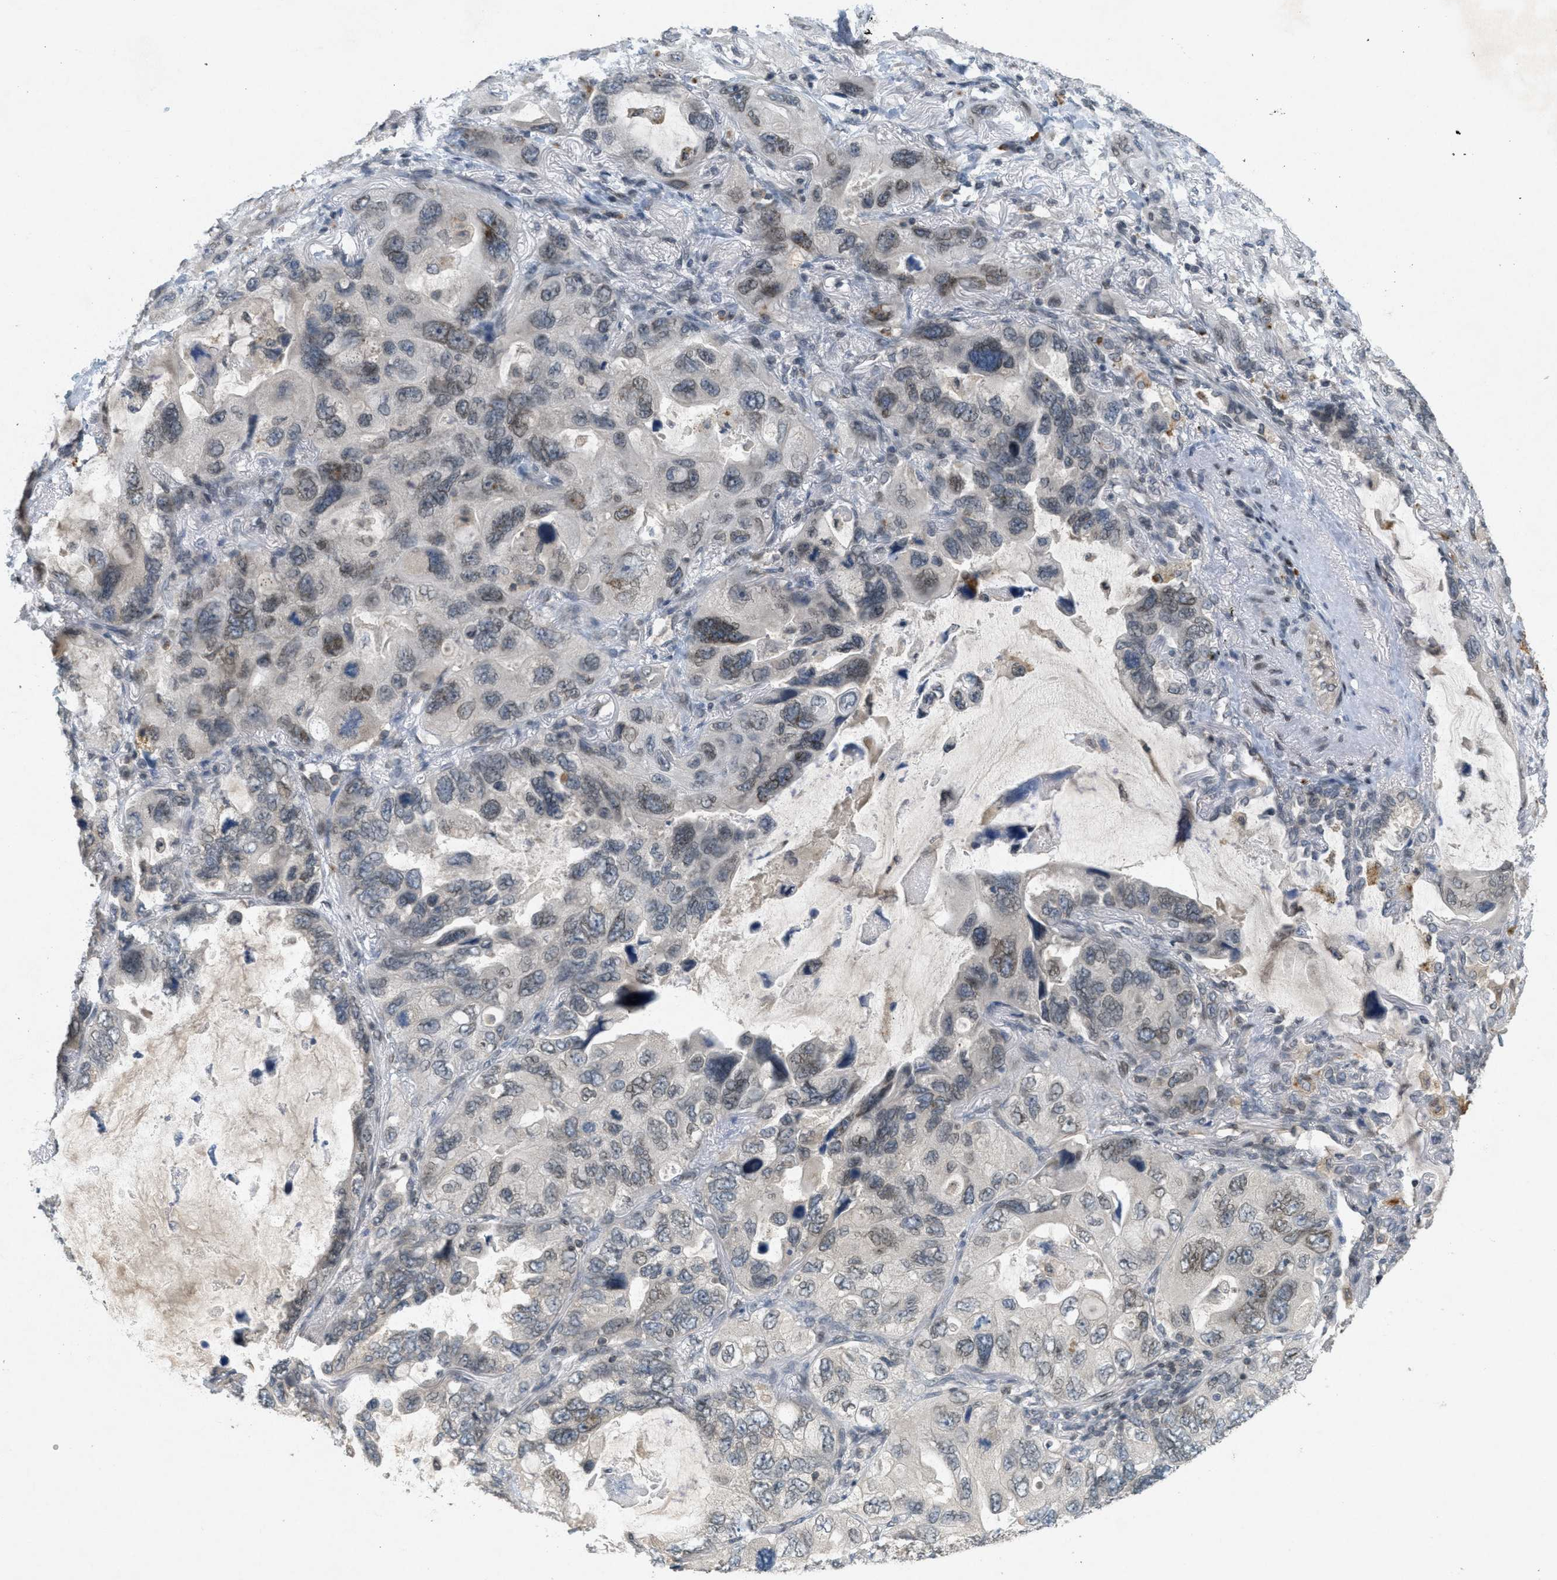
{"staining": {"intensity": "weak", "quantity": "25%-75%", "location": "cytoplasmic/membranous,nuclear"}, "tissue": "lung cancer", "cell_type": "Tumor cells", "image_type": "cancer", "snomed": [{"axis": "morphology", "description": "Squamous cell carcinoma, NOS"}, {"axis": "topography", "description": "Lung"}], "caption": "Lung squamous cell carcinoma stained with a protein marker reveals weak staining in tumor cells.", "gene": "ABHD6", "patient": {"sex": "female", "age": 73}}